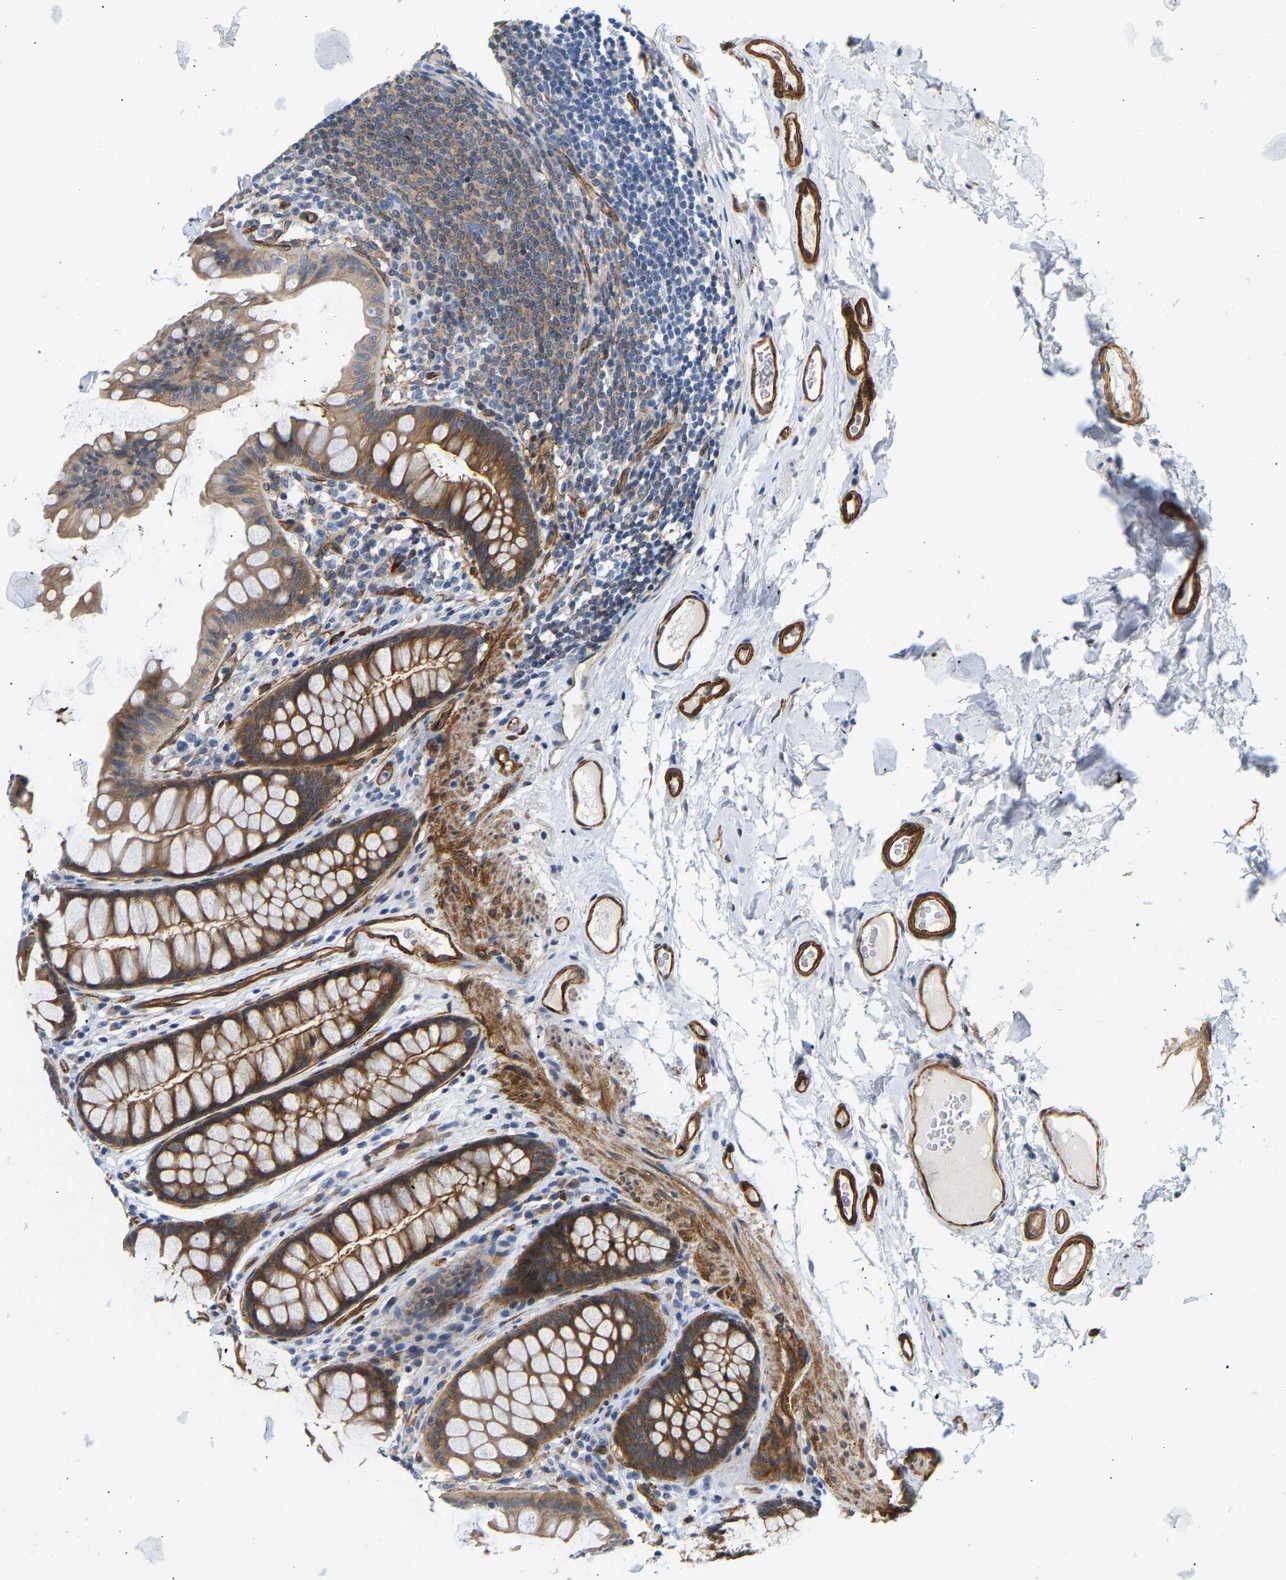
{"staining": {"intensity": "moderate", "quantity": ">75%", "location": "cytoplasmic/membranous"}, "tissue": "colon", "cell_type": "Endothelial cells", "image_type": "normal", "snomed": [{"axis": "morphology", "description": "Normal tissue, NOS"}, {"axis": "topography", "description": "Colon"}], "caption": "Protein expression analysis of benign colon displays moderate cytoplasmic/membranous staining in approximately >75% of endothelial cells.", "gene": "PAWR", "patient": {"sex": "female", "age": 55}}